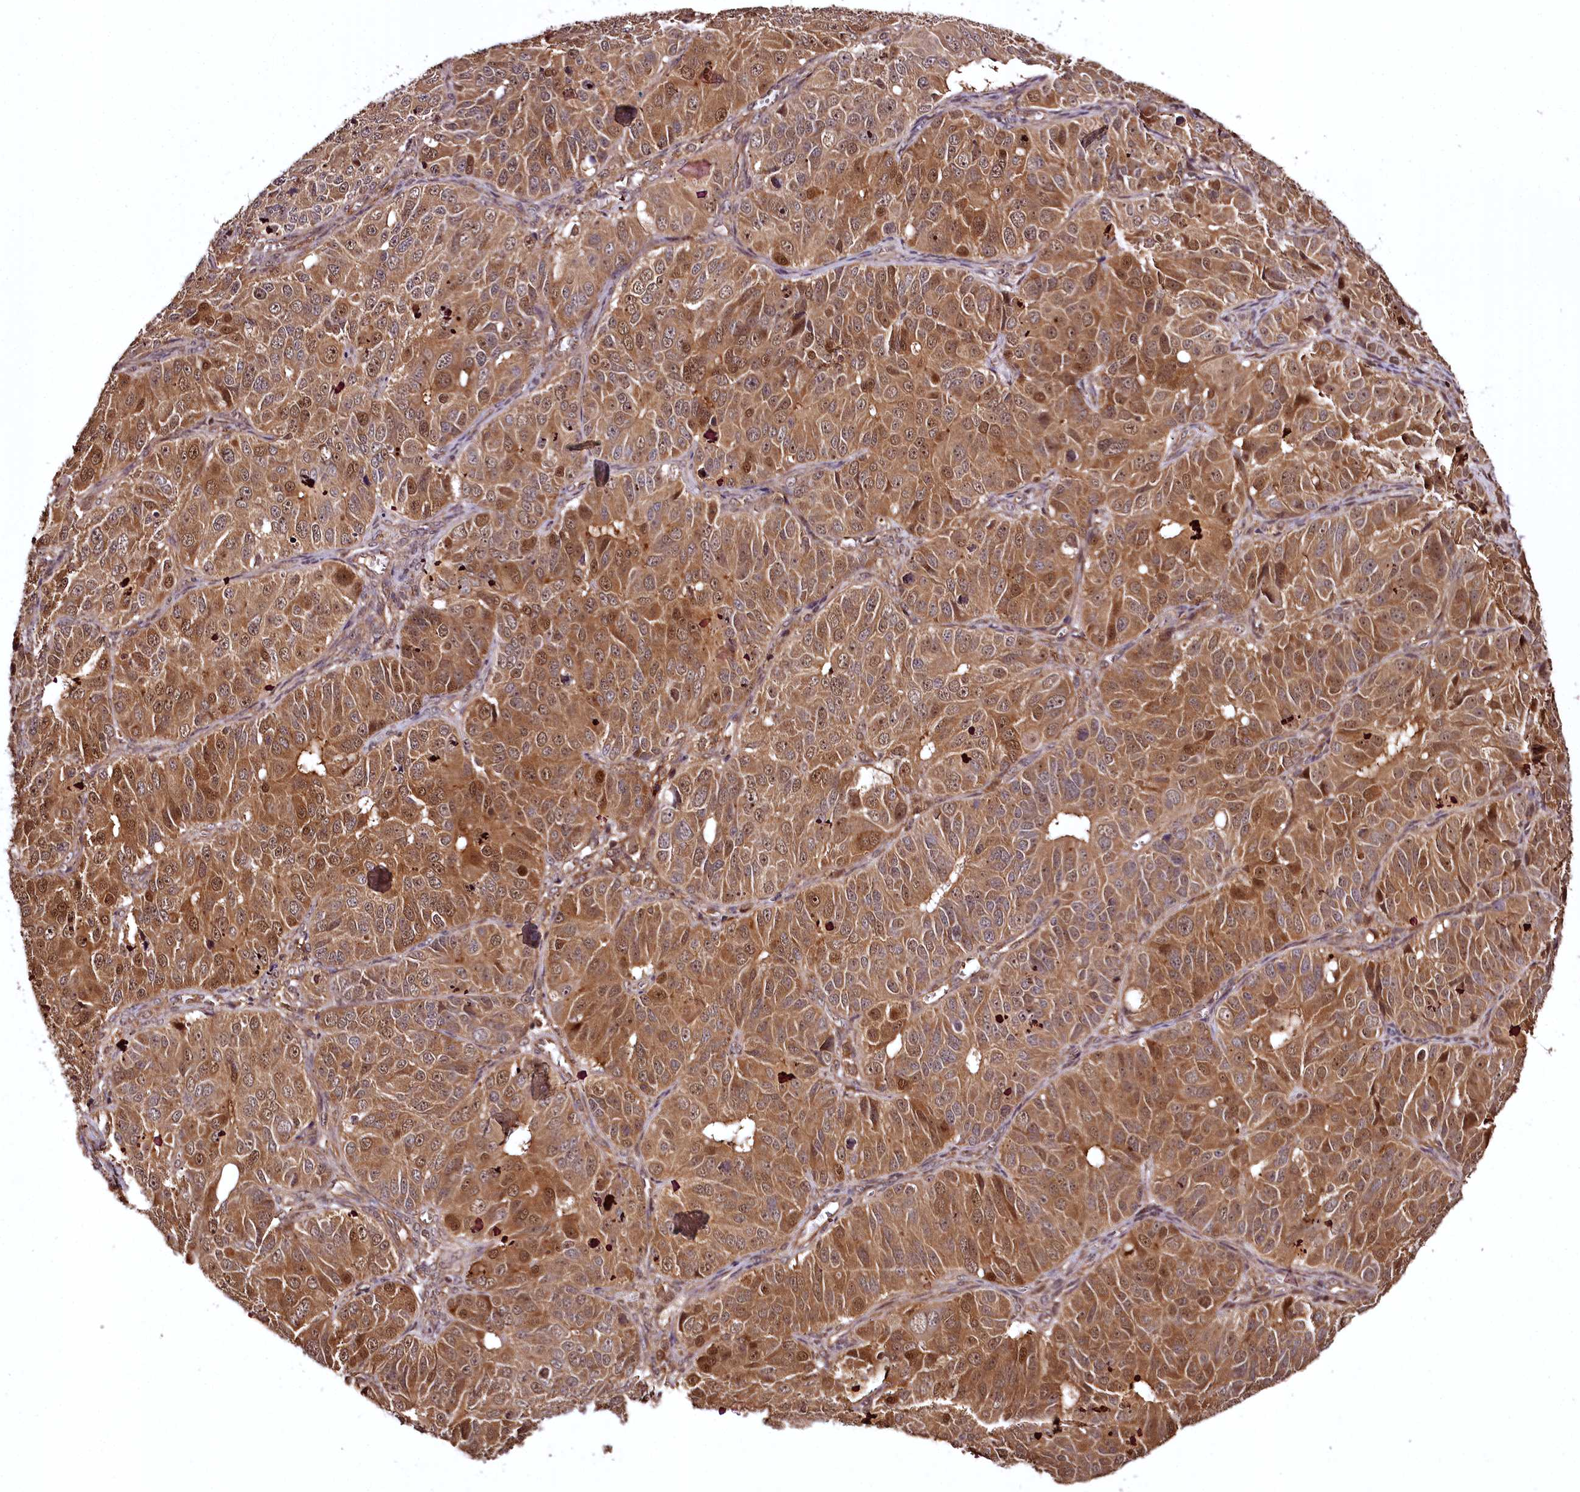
{"staining": {"intensity": "moderate", "quantity": ">75%", "location": "cytoplasmic/membranous,nuclear"}, "tissue": "ovarian cancer", "cell_type": "Tumor cells", "image_type": "cancer", "snomed": [{"axis": "morphology", "description": "Carcinoma, endometroid"}, {"axis": "topography", "description": "Ovary"}], "caption": "Immunohistochemical staining of human endometroid carcinoma (ovarian) exhibits medium levels of moderate cytoplasmic/membranous and nuclear expression in approximately >75% of tumor cells.", "gene": "TTC12", "patient": {"sex": "female", "age": 51}}